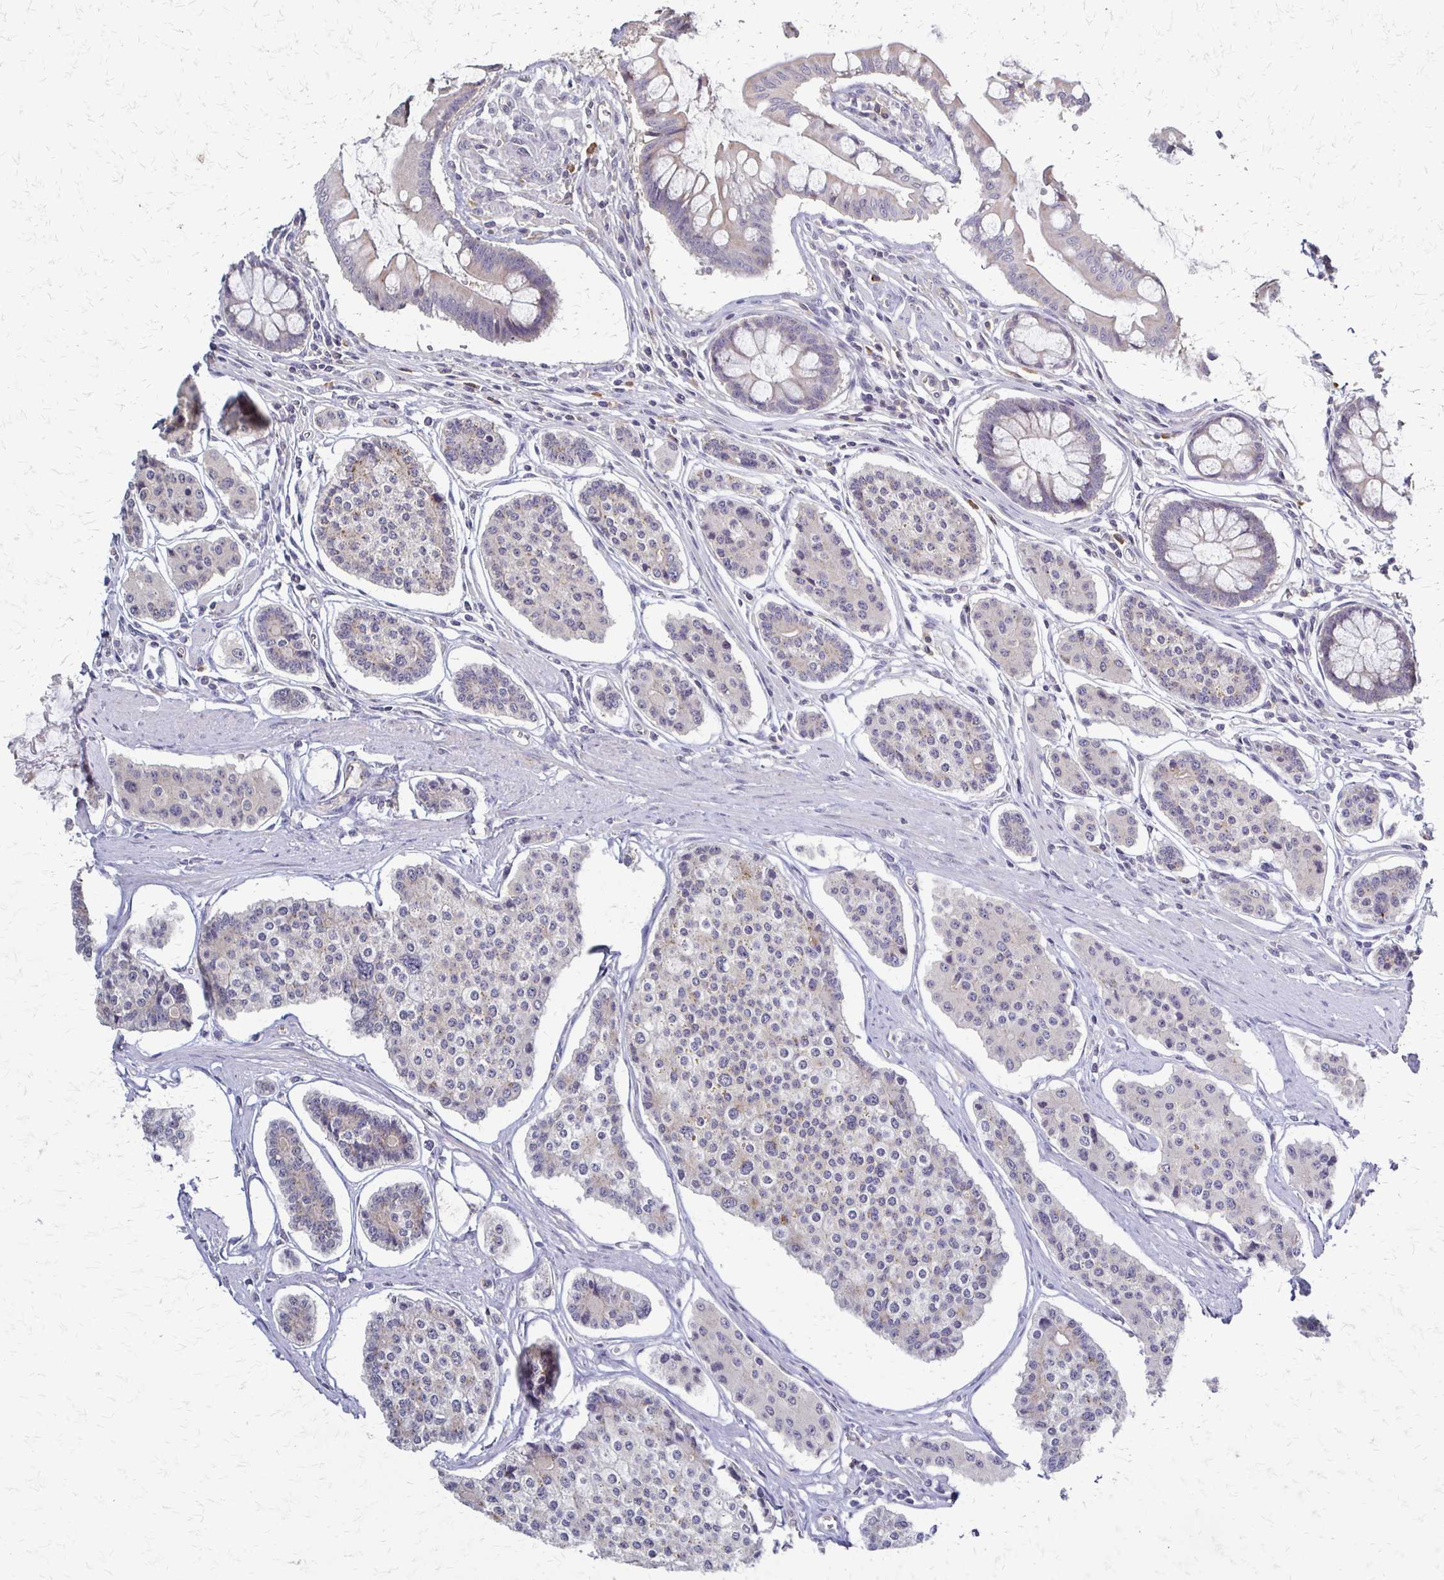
{"staining": {"intensity": "negative", "quantity": "none", "location": "none"}, "tissue": "carcinoid", "cell_type": "Tumor cells", "image_type": "cancer", "snomed": [{"axis": "morphology", "description": "Carcinoid, malignant, NOS"}, {"axis": "topography", "description": "Small intestine"}], "caption": "The immunohistochemistry (IHC) histopathology image has no significant positivity in tumor cells of malignant carcinoid tissue. Brightfield microscopy of immunohistochemistry stained with DAB (brown) and hematoxylin (blue), captured at high magnification.", "gene": "SLC9A9", "patient": {"sex": "female", "age": 65}}